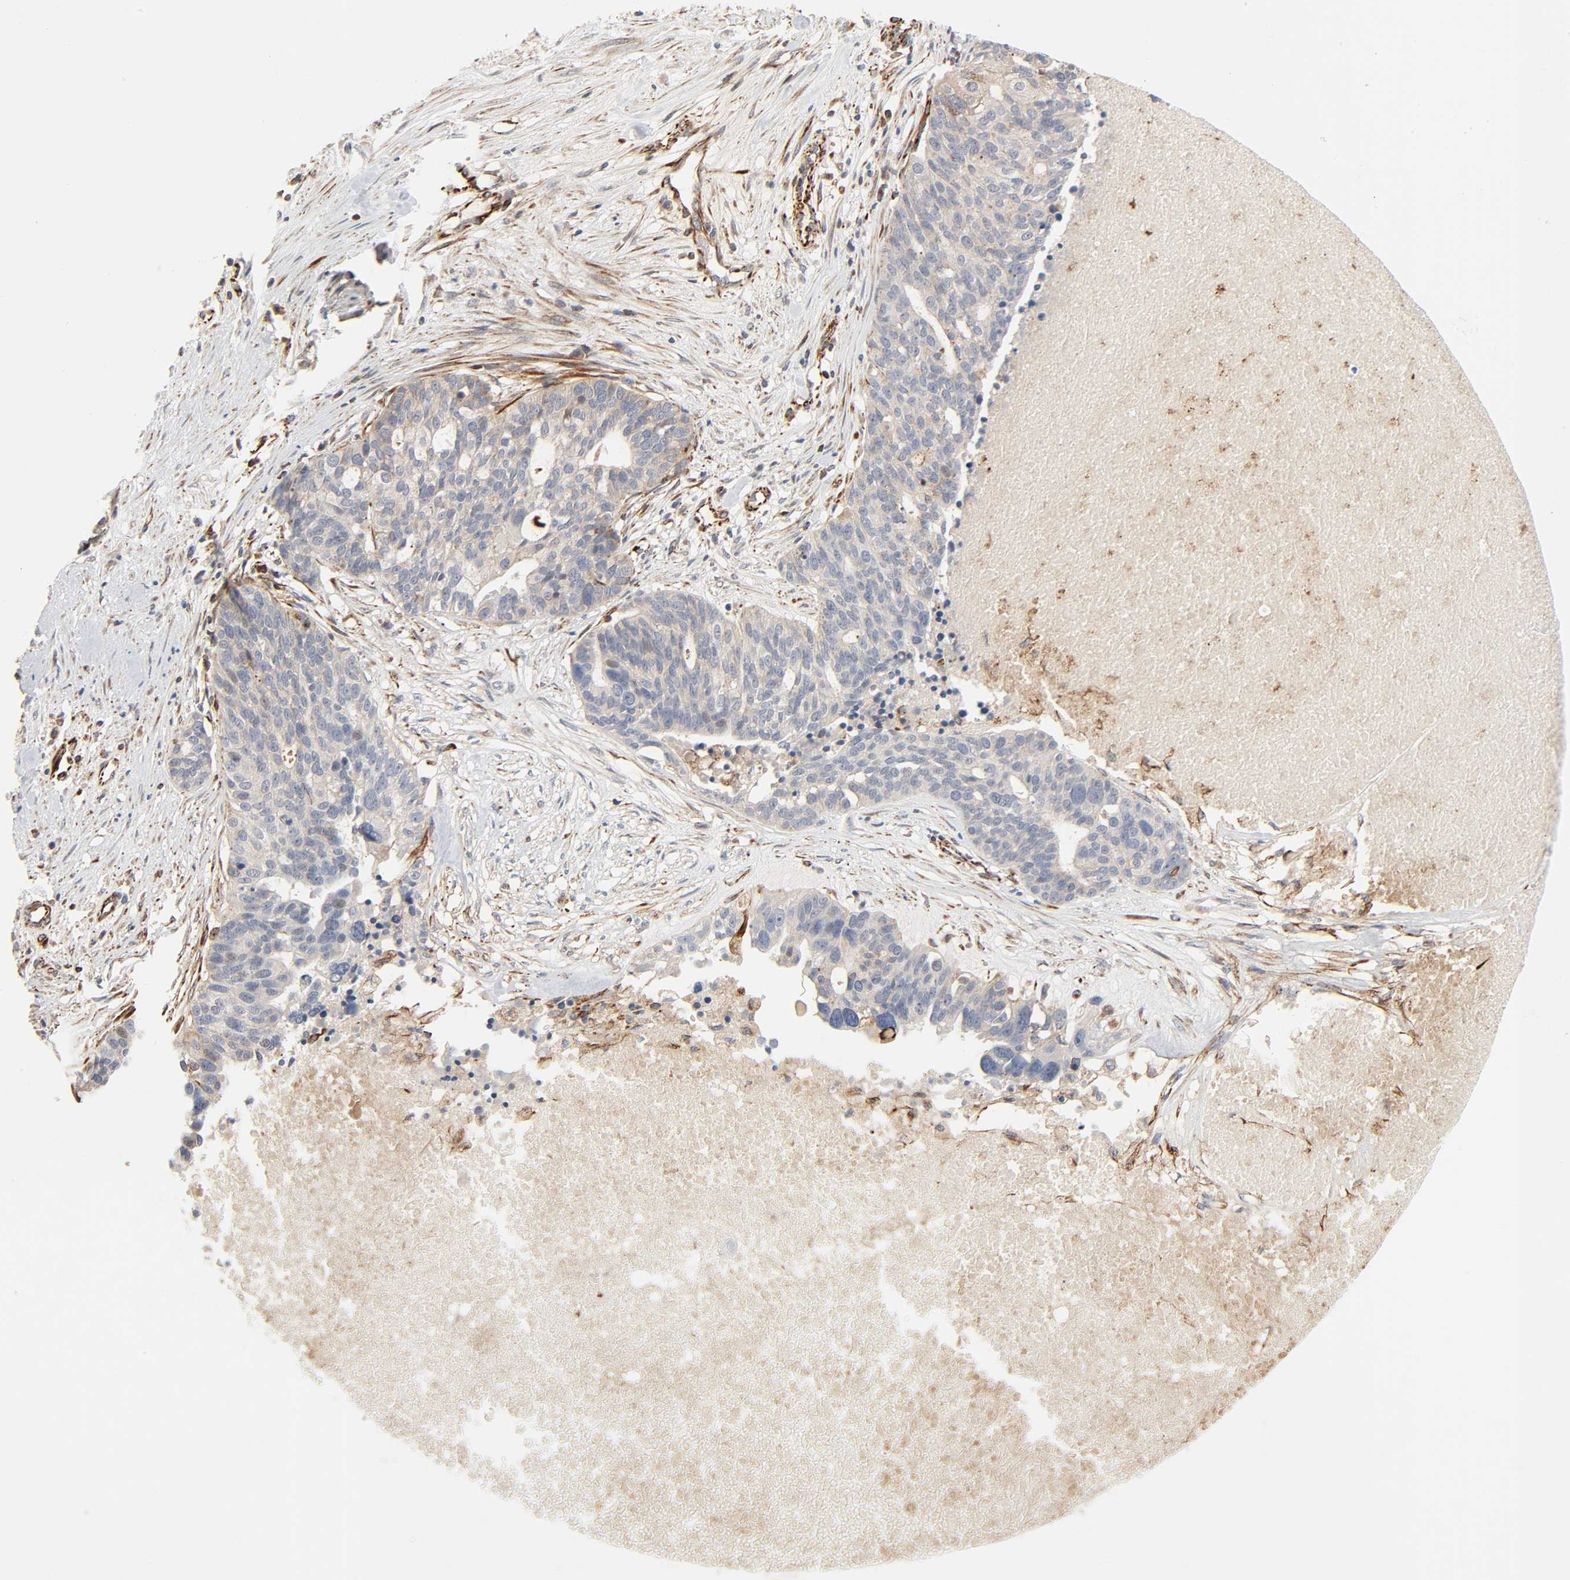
{"staining": {"intensity": "weak", "quantity": ">75%", "location": "cytoplasmic/membranous"}, "tissue": "ovarian cancer", "cell_type": "Tumor cells", "image_type": "cancer", "snomed": [{"axis": "morphology", "description": "Cystadenocarcinoma, serous, NOS"}, {"axis": "topography", "description": "Ovary"}], "caption": "Immunohistochemical staining of human ovarian cancer demonstrates low levels of weak cytoplasmic/membranous expression in approximately >75% of tumor cells.", "gene": "REEP6", "patient": {"sex": "female", "age": 59}}